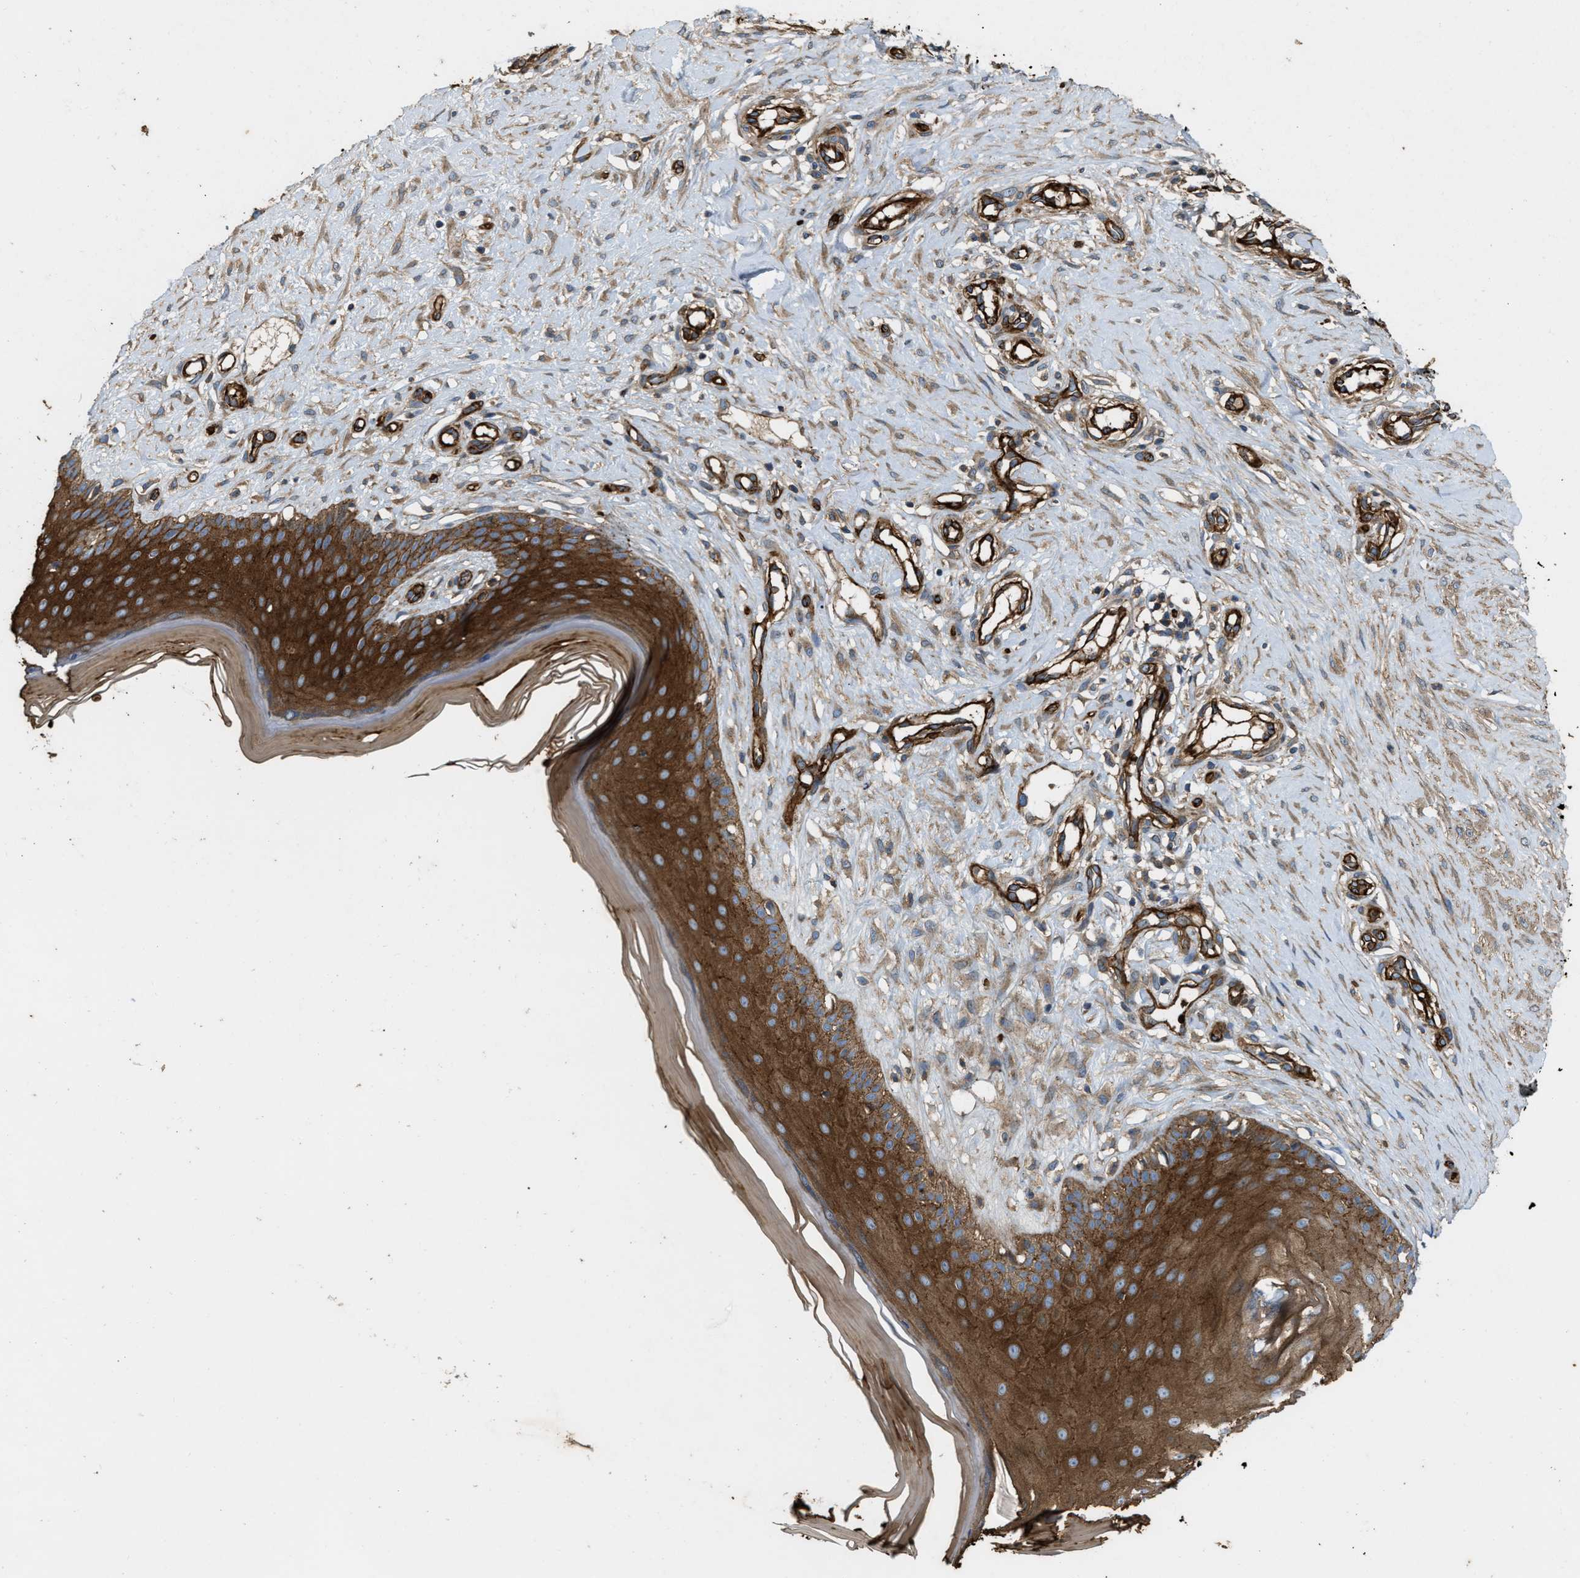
{"staining": {"intensity": "moderate", "quantity": ">75%", "location": "cytoplasmic/membranous"}, "tissue": "skin", "cell_type": "Fibroblasts", "image_type": "normal", "snomed": [{"axis": "morphology", "description": "Normal tissue, NOS"}, {"axis": "topography", "description": "Skin"}], "caption": "Immunohistochemical staining of normal human skin demonstrates medium levels of moderate cytoplasmic/membranous positivity in approximately >75% of fibroblasts. (Brightfield microscopy of DAB IHC at high magnification).", "gene": "ERC1", "patient": {"sex": "male", "age": 41}}